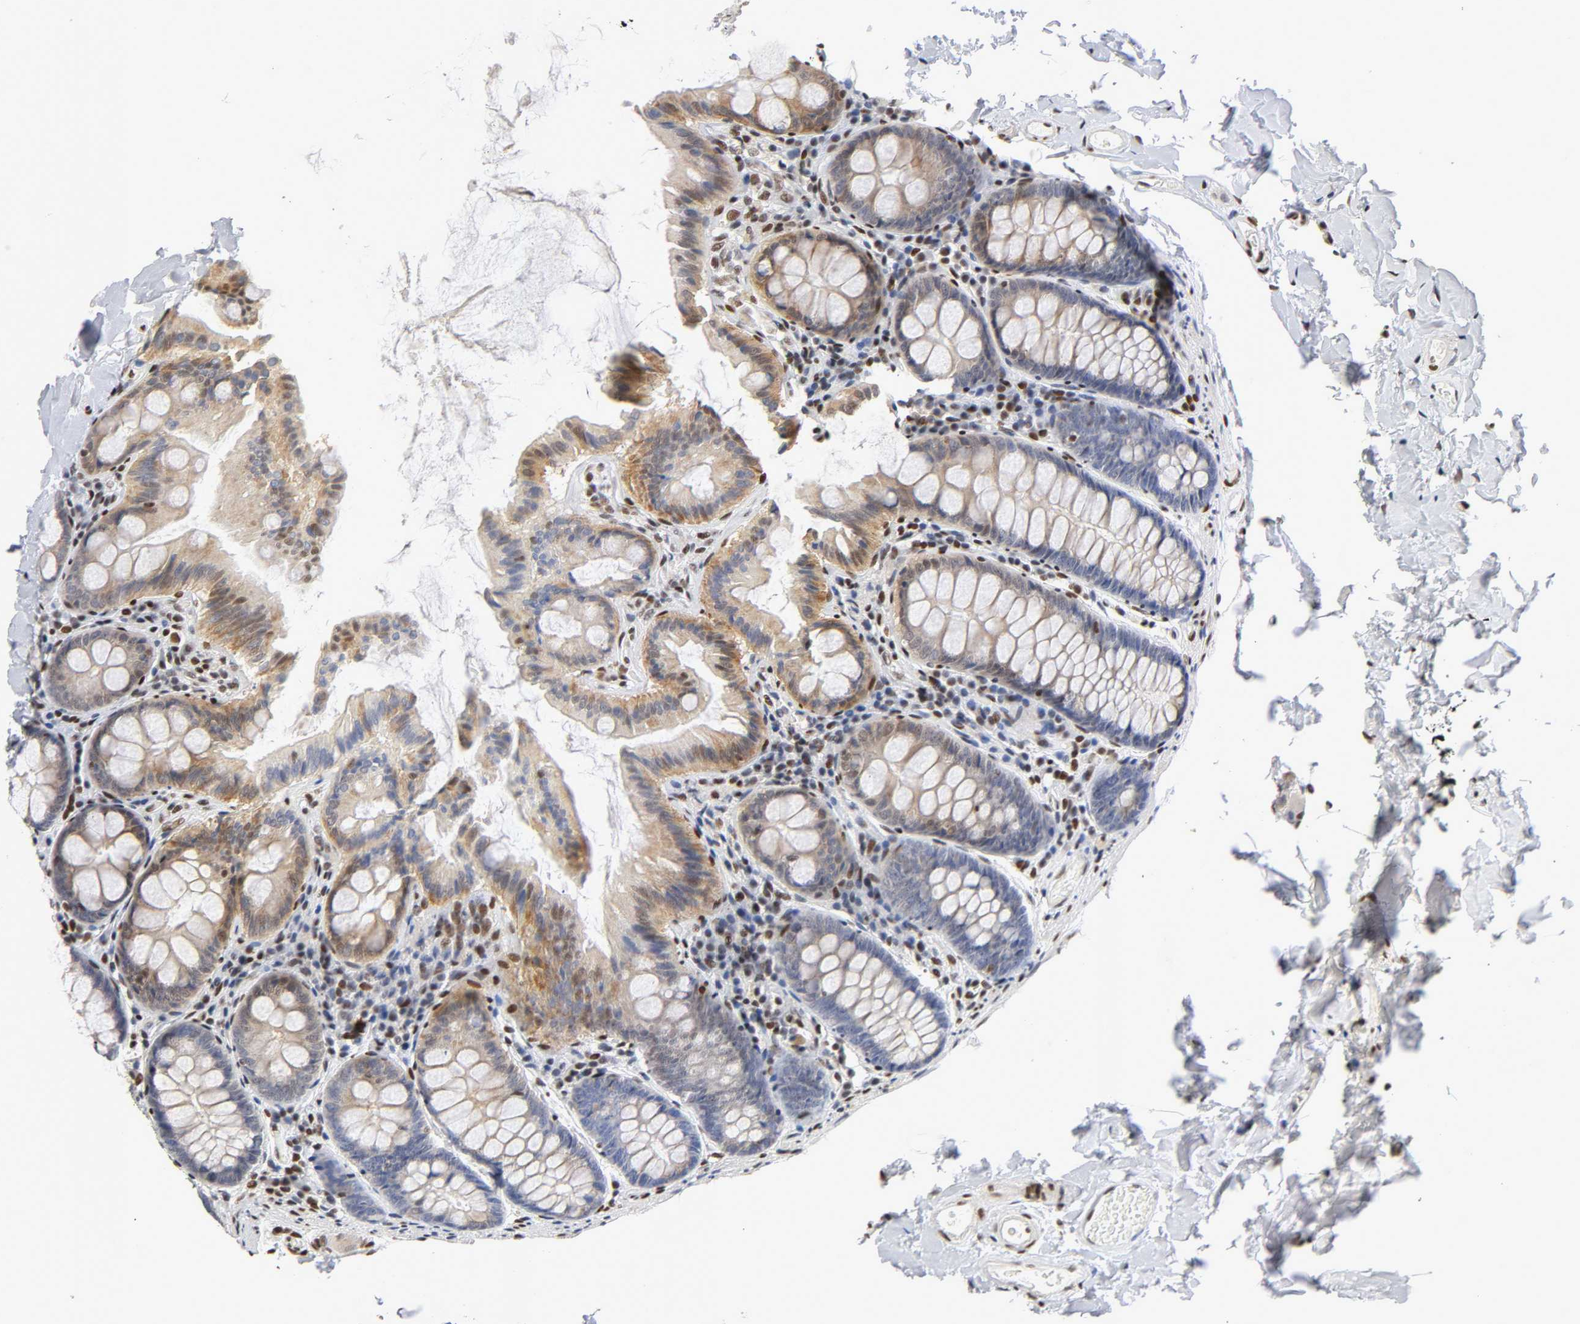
{"staining": {"intensity": "moderate", "quantity": ">75%", "location": "nuclear"}, "tissue": "colon", "cell_type": "Endothelial cells", "image_type": "normal", "snomed": [{"axis": "morphology", "description": "Normal tissue, NOS"}, {"axis": "topography", "description": "Colon"}], "caption": "Endothelial cells reveal medium levels of moderate nuclear expression in about >75% of cells in normal colon. The protein of interest is stained brown, and the nuclei are stained in blue (DAB IHC with brightfield microscopy, high magnification).", "gene": "NR3C1", "patient": {"sex": "female", "age": 61}}